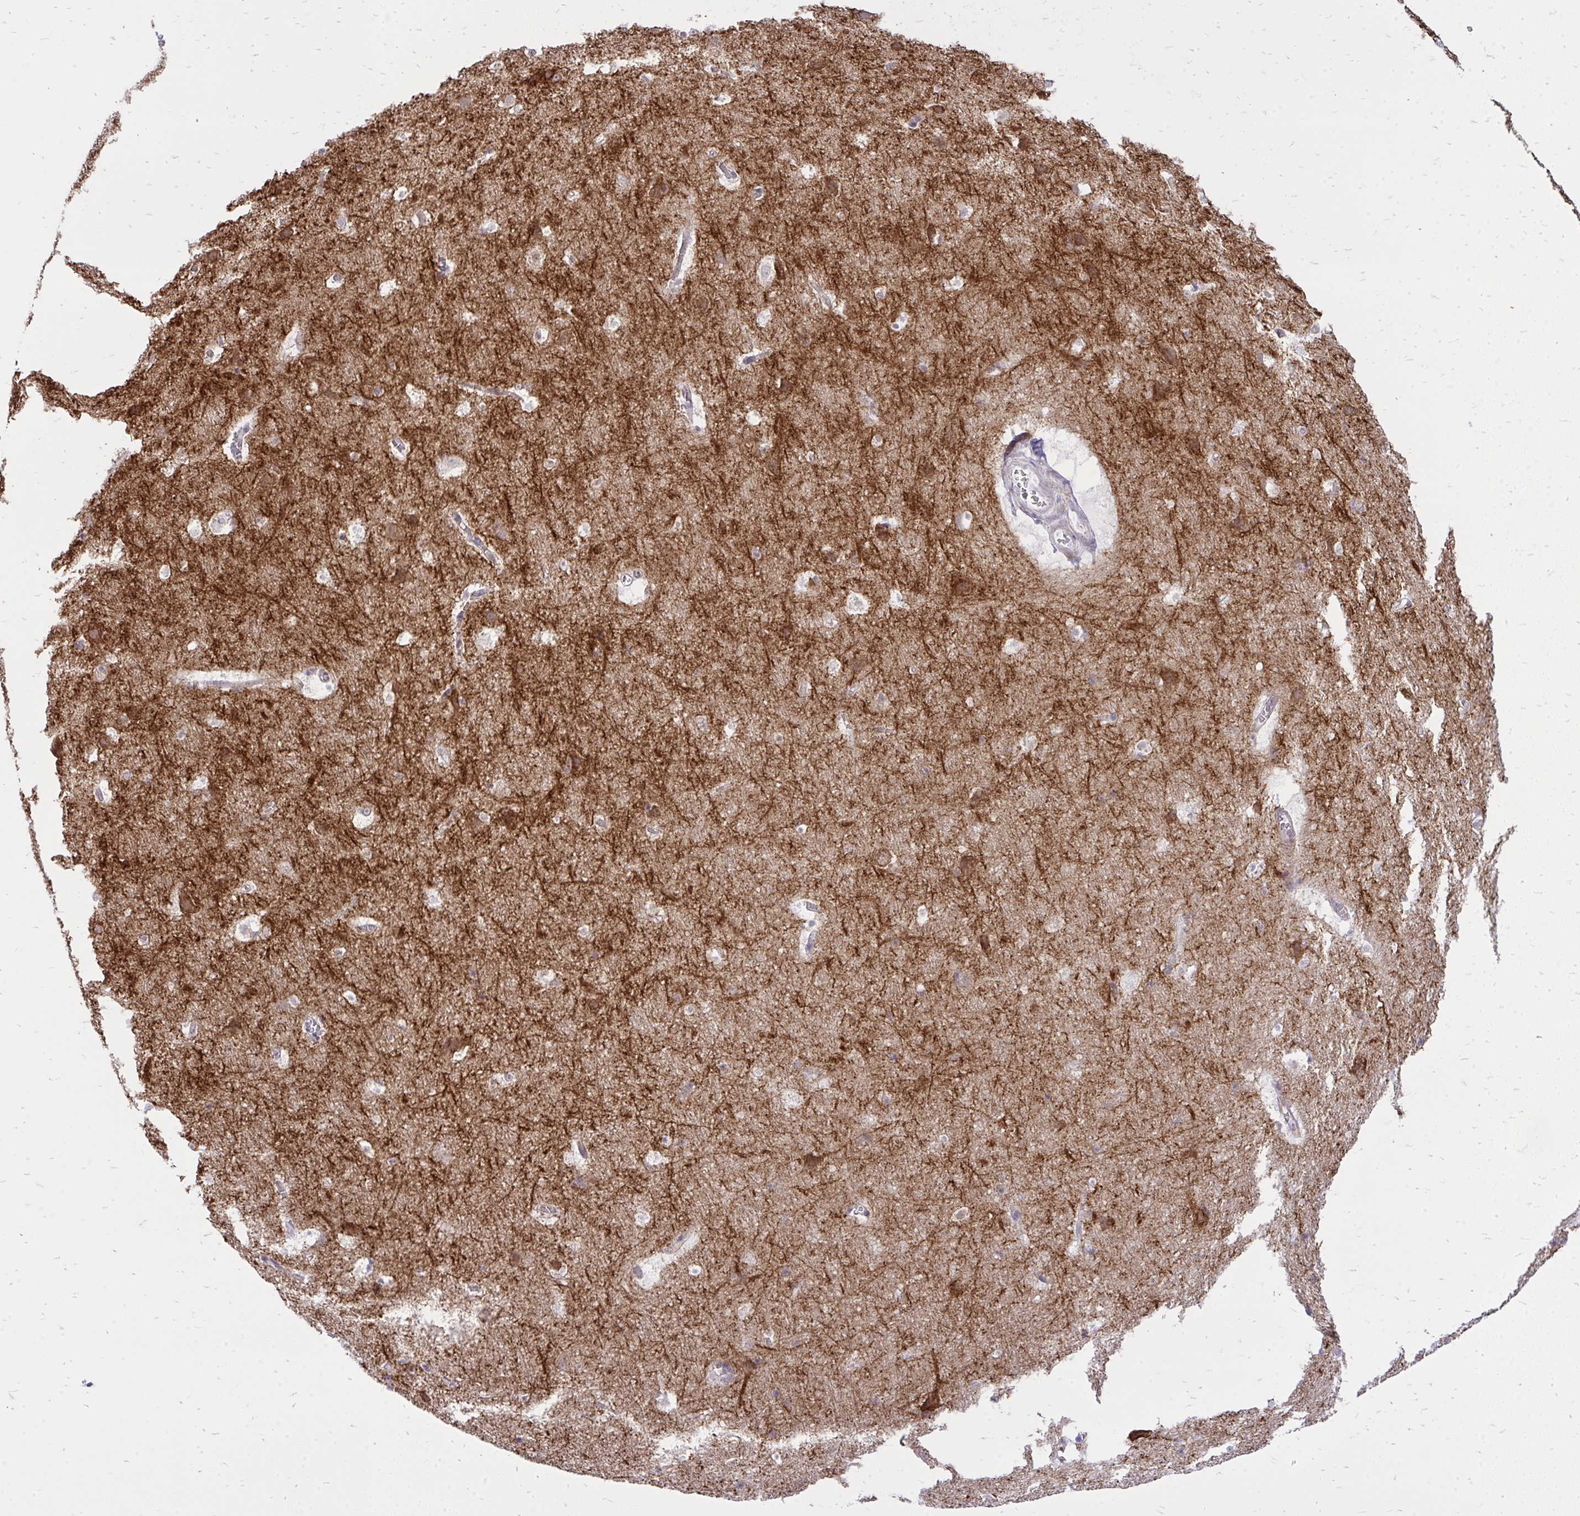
{"staining": {"intensity": "negative", "quantity": "none", "location": "none"}, "tissue": "cerebral cortex", "cell_type": "Endothelial cells", "image_type": "normal", "snomed": [{"axis": "morphology", "description": "Normal tissue, NOS"}, {"axis": "topography", "description": "Cerebral cortex"}], "caption": "A photomicrograph of human cerebral cortex is negative for staining in endothelial cells. Nuclei are stained in blue.", "gene": "SPTBN2", "patient": {"sex": "female", "age": 42}}